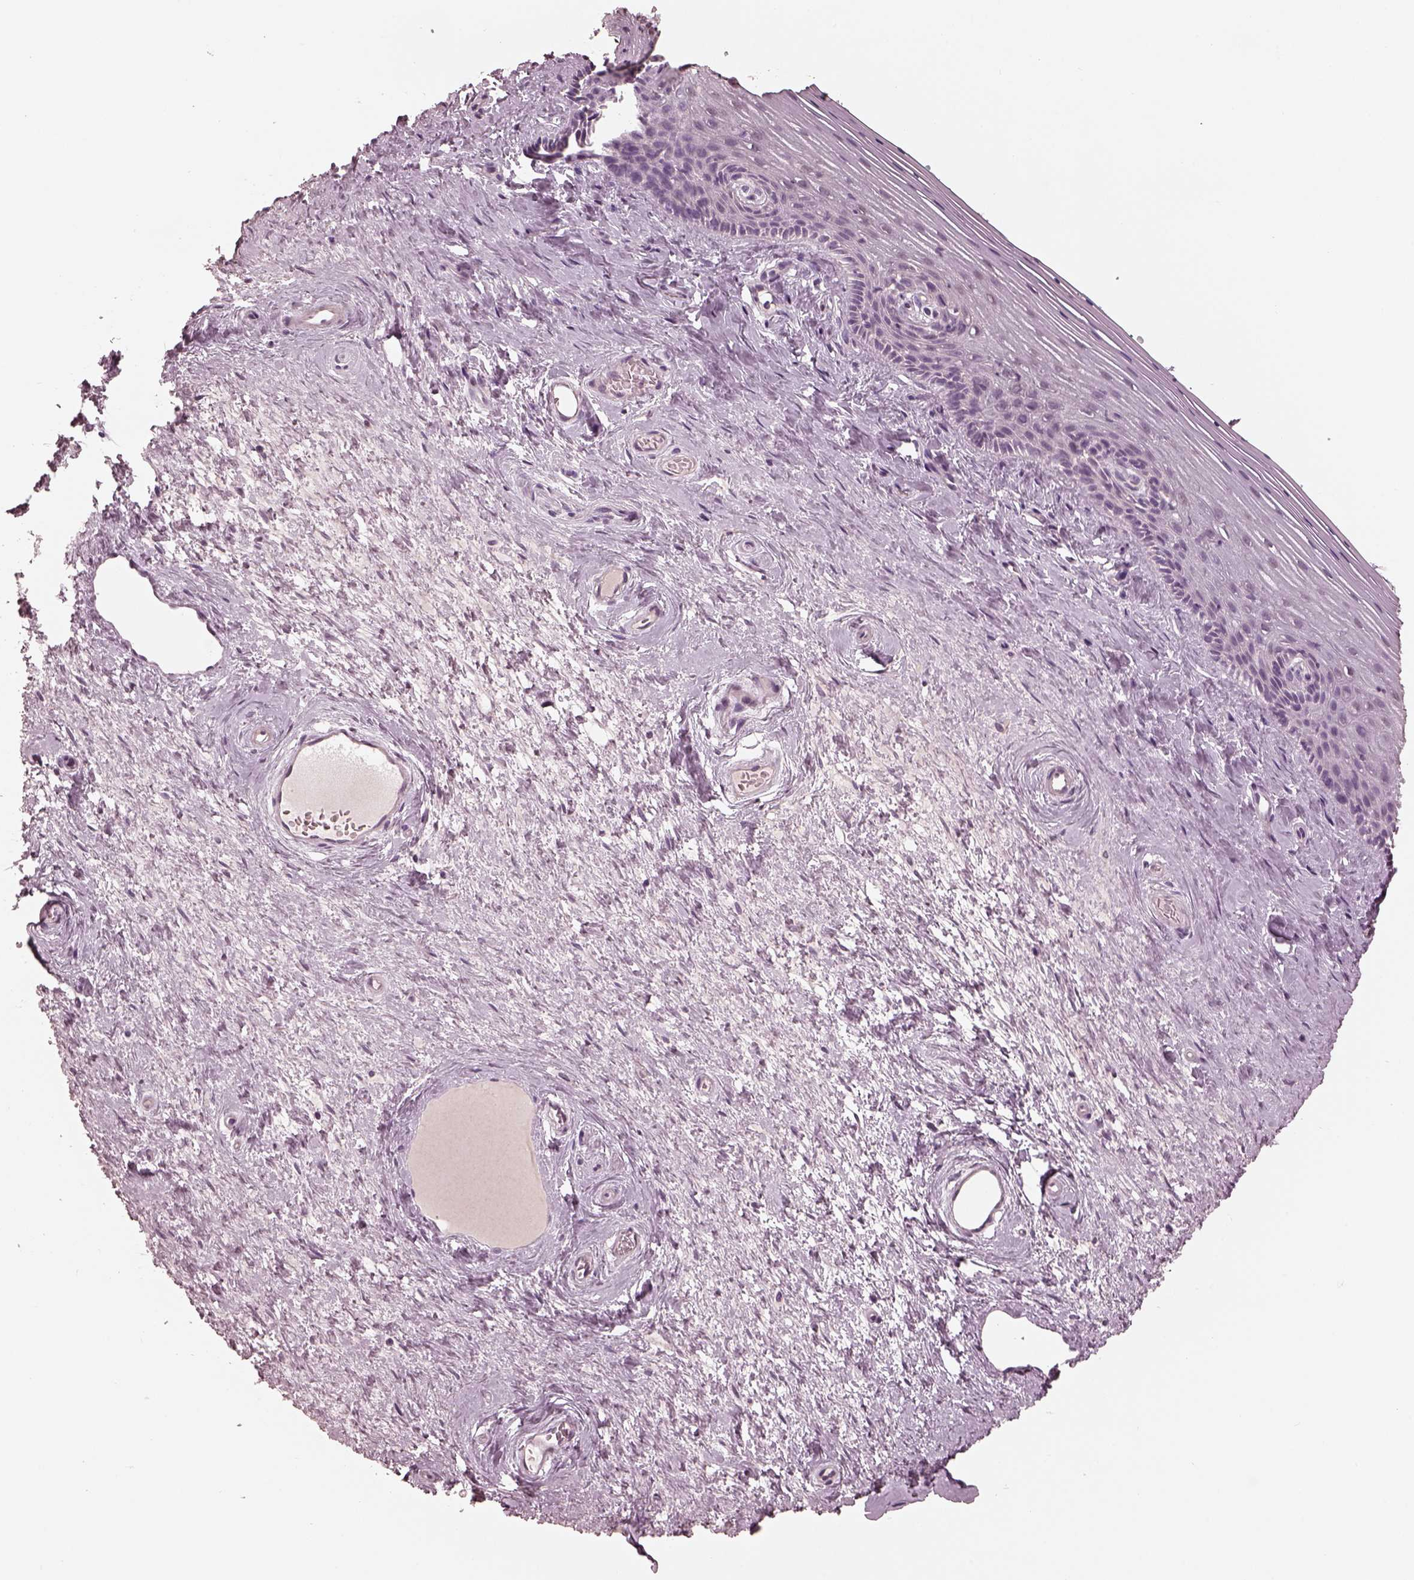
{"staining": {"intensity": "negative", "quantity": "none", "location": "none"}, "tissue": "vagina", "cell_type": "Squamous epithelial cells", "image_type": "normal", "snomed": [{"axis": "morphology", "description": "Normal tissue, NOS"}, {"axis": "topography", "description": "Vagina"}], "caption": "This is a histopathology image of IHC staining of unremarkable vagina, which shows no expression in squamous epithelial cells. The staining was performed using DAB (3,3'-diaminobenzidine) to visualize the protein expression in brown, while the nuclei were stained in blue with hematoxylin (Magnification: 20x).", "gene": "OPTC", "patient": {"sex": "female", "age": 45}}